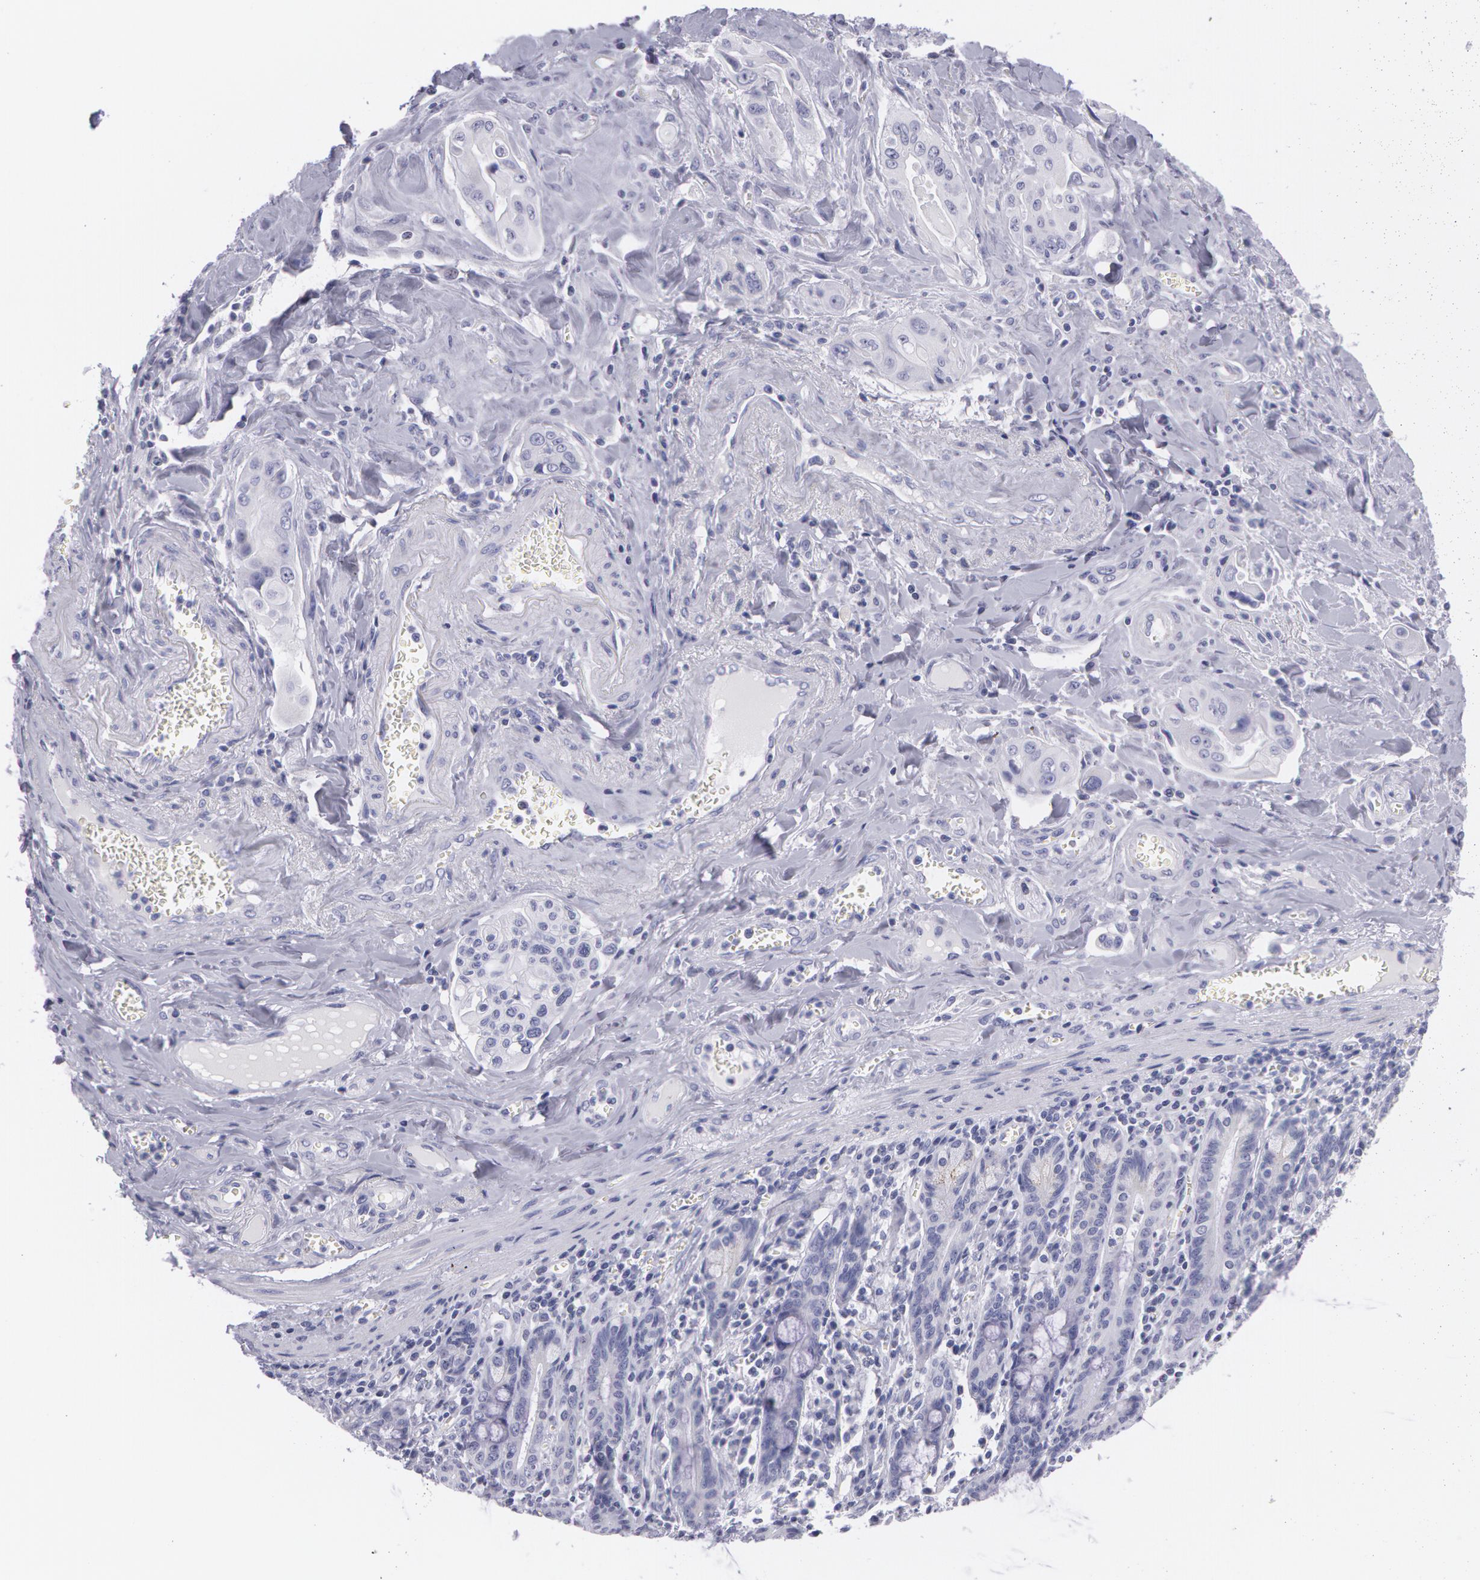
{"staining": {"intensity": "negative", "quantity": "none", "location": "none"}, "tissue": "pancreatic cancer", "cell_type": "Tumor cells", "image_type": "cancer", "snomed": [{"axis": "morphology", "description": "Adenocarcinoma, NOS"}, {"axis": "topography", "description": "Pancreas"}], "caption": "This is a image of immunohistochemistry (IHC) staining of pancreatic cancer (adenocarcinoma), which shows no expression in tumor cells.", "gene": "AMACR", "patient": {"sex": "male", "age": 77}}